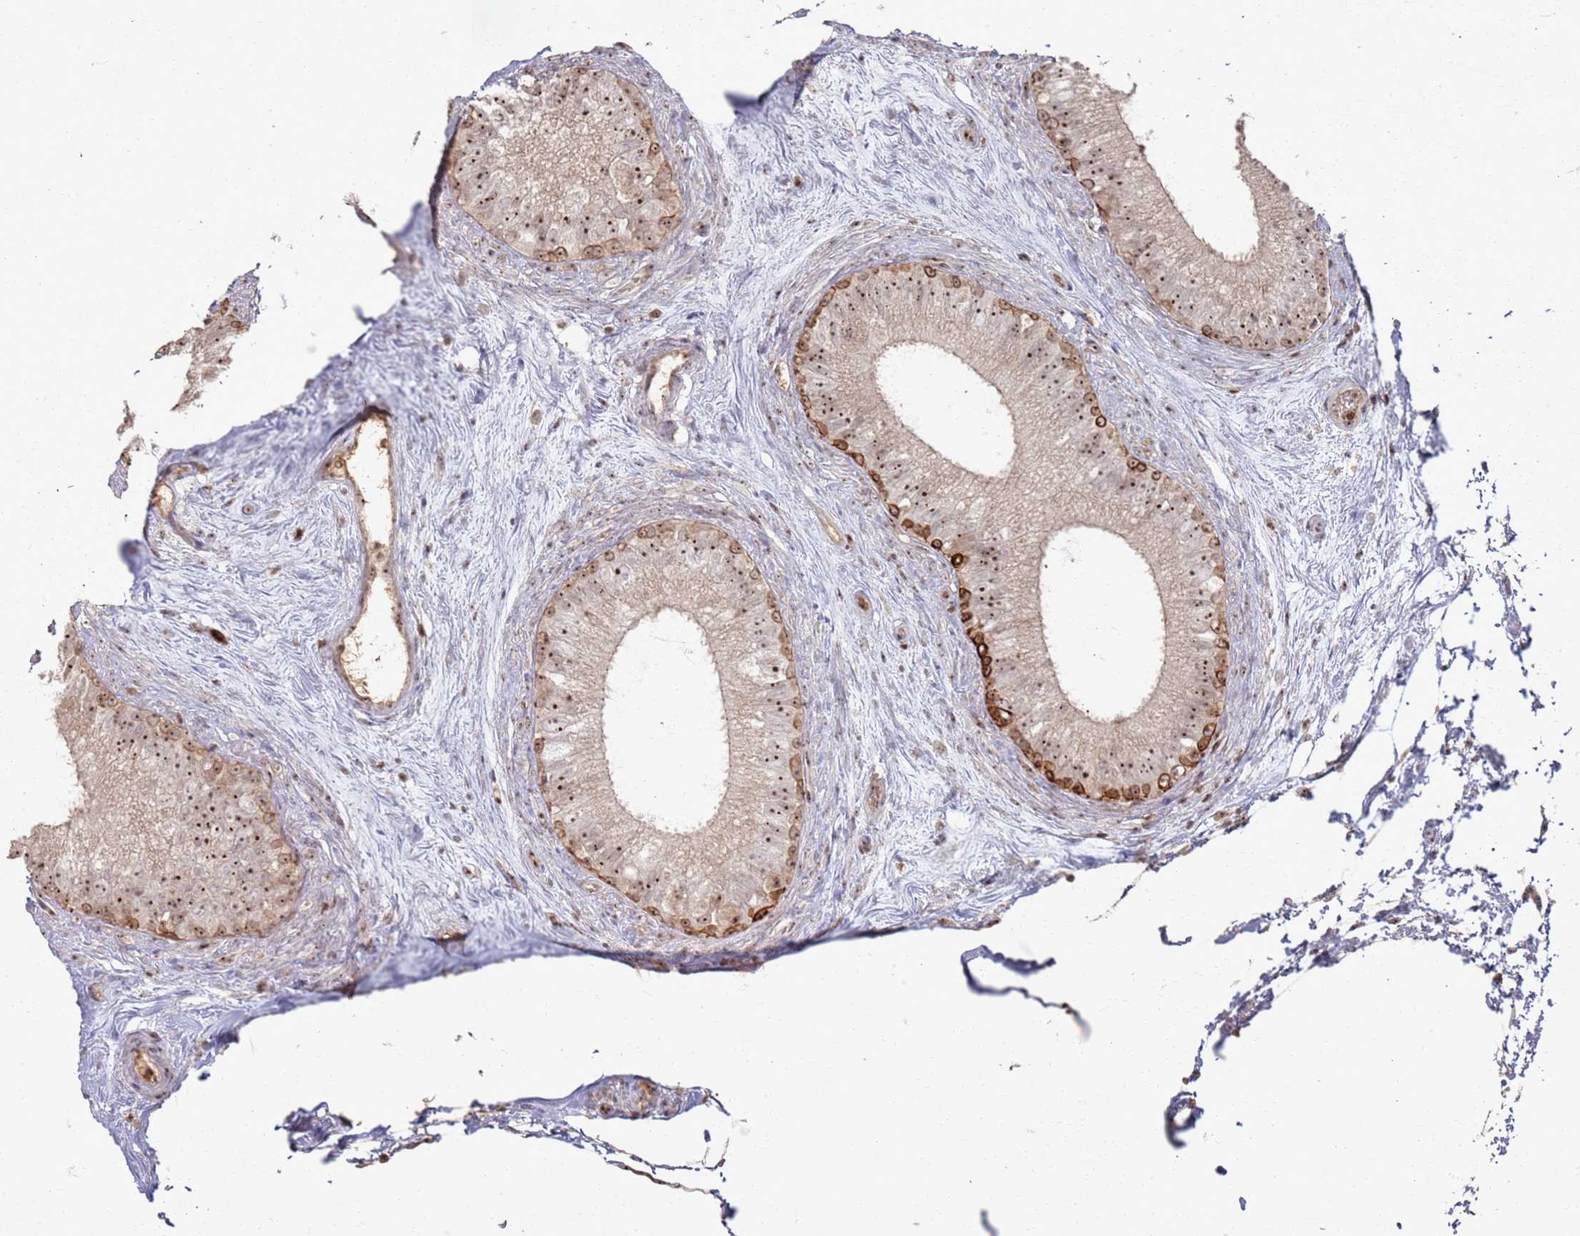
{"staining": {"intensity": "strong", "quantity": "25%-75%", "location": "nuclear"}, "tissue": "epididymis", "cell_type": "Glandular cells", "image_type": "normal", "snomed": [{"axis": "morphology", "description": "Normal tissue, NOS"}, {"axis": "topography", "description": "Epididymis"}], "caption": "This is a photomicrograph of immunohistochemistry (IHC) staining of unremarkable epididymis, which shows strong positivity in the nuclear of glandular cells.", "gene": "UTP11", "patient": {"sex": "male", "age": 71}}